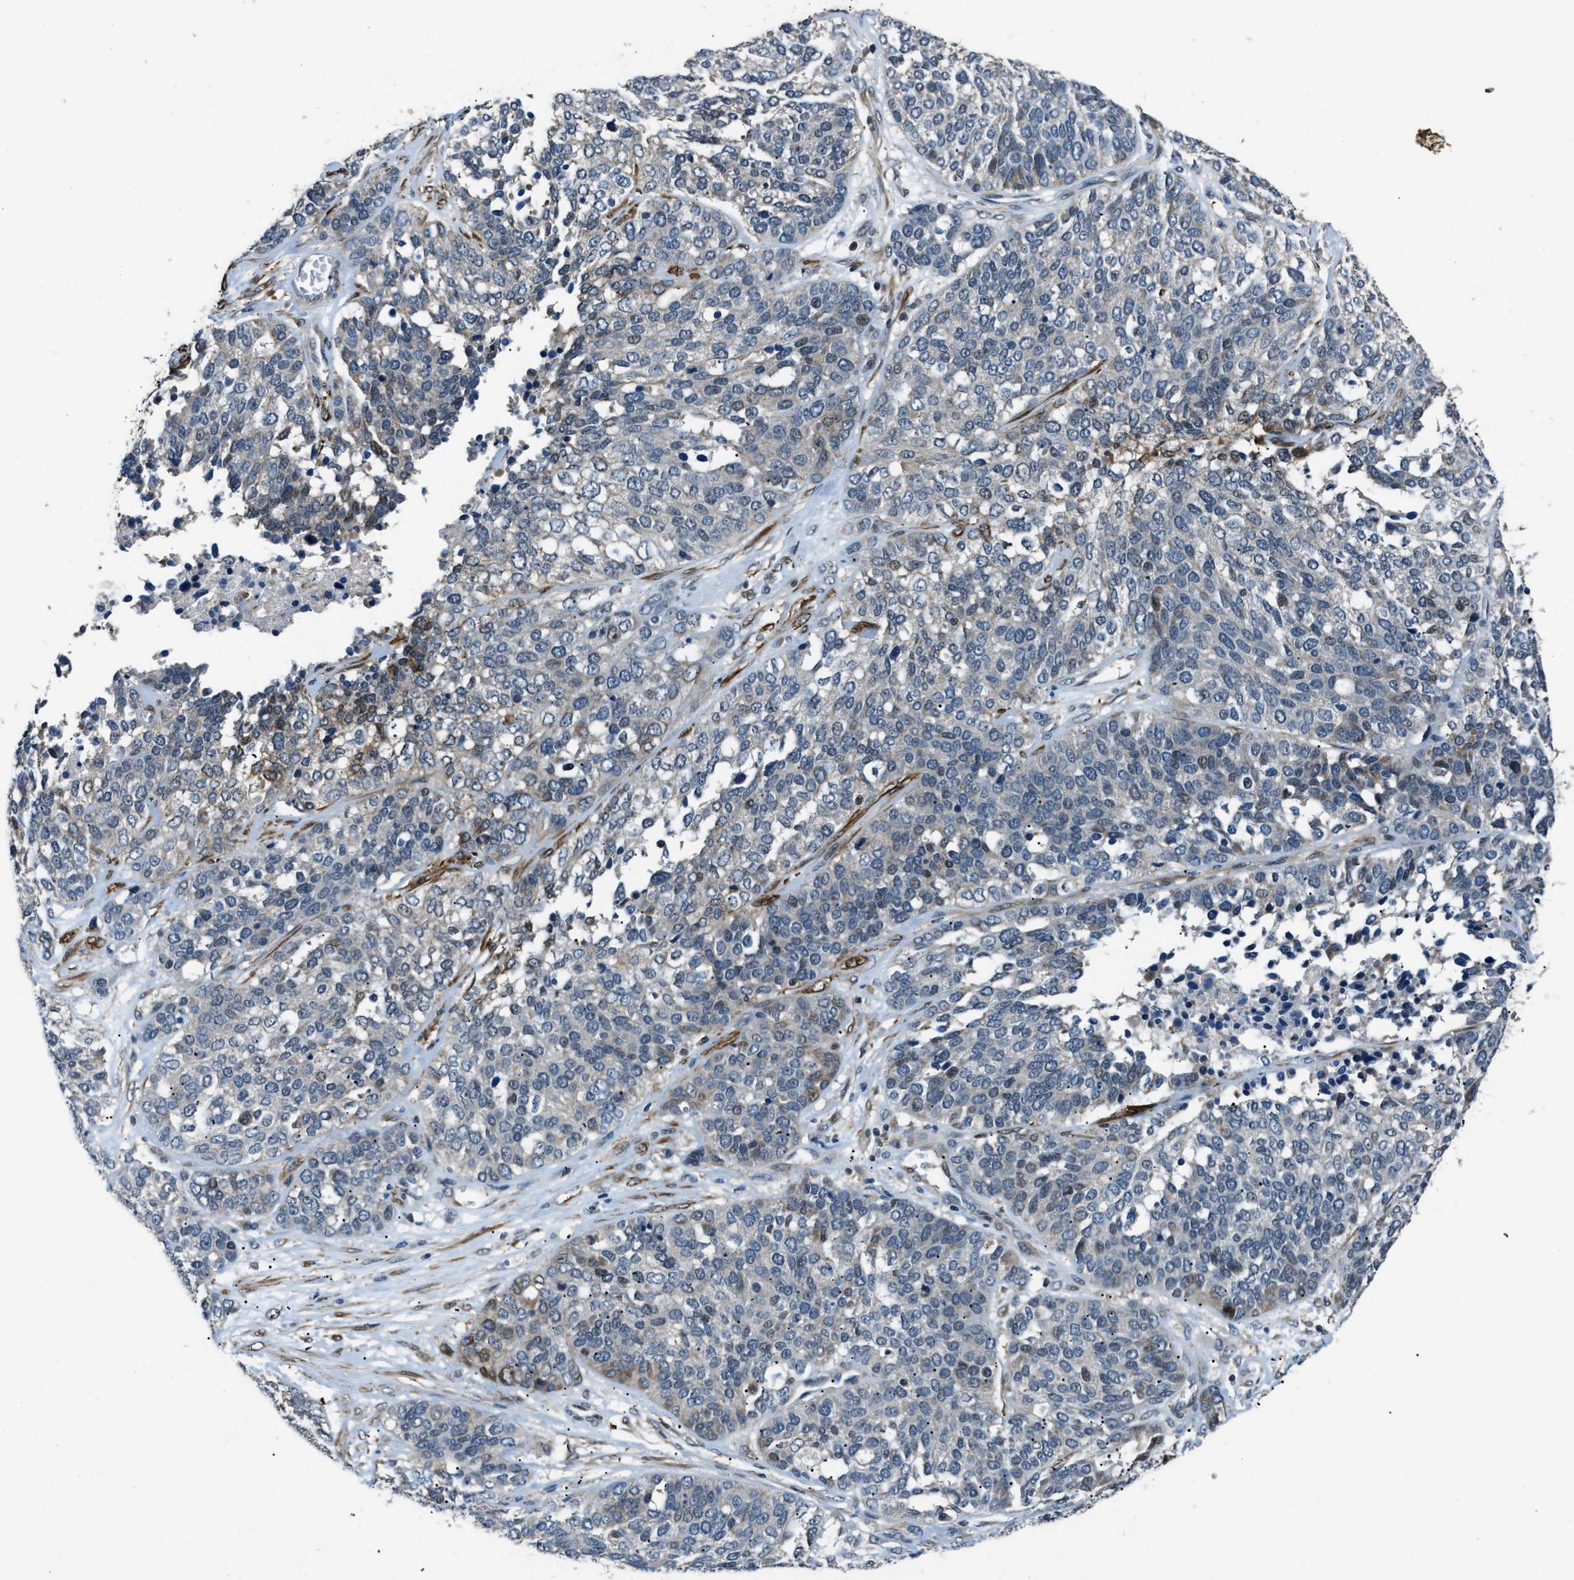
{"staining": {"intensity": "weak", "quantity": "<25%", "location": "cytoplasmic/membranous"}, "tissue": "ovarian cancer", "cell_type": "Tumor cells", "image_type": "cancer", "snomed": [{"axis": "morphology", "description": "Cystadenocarcinoma, serous, NOS"}, {"axis": "topography", "description": "Ovary"}], "caption": "Serous cystadenocarcinoma (ovarian) stained for a protein using immunohistochemistry shows no staining tumor cells.", "gene": "NUDCD3", "patient": {"sex": "female", "age": 44}}